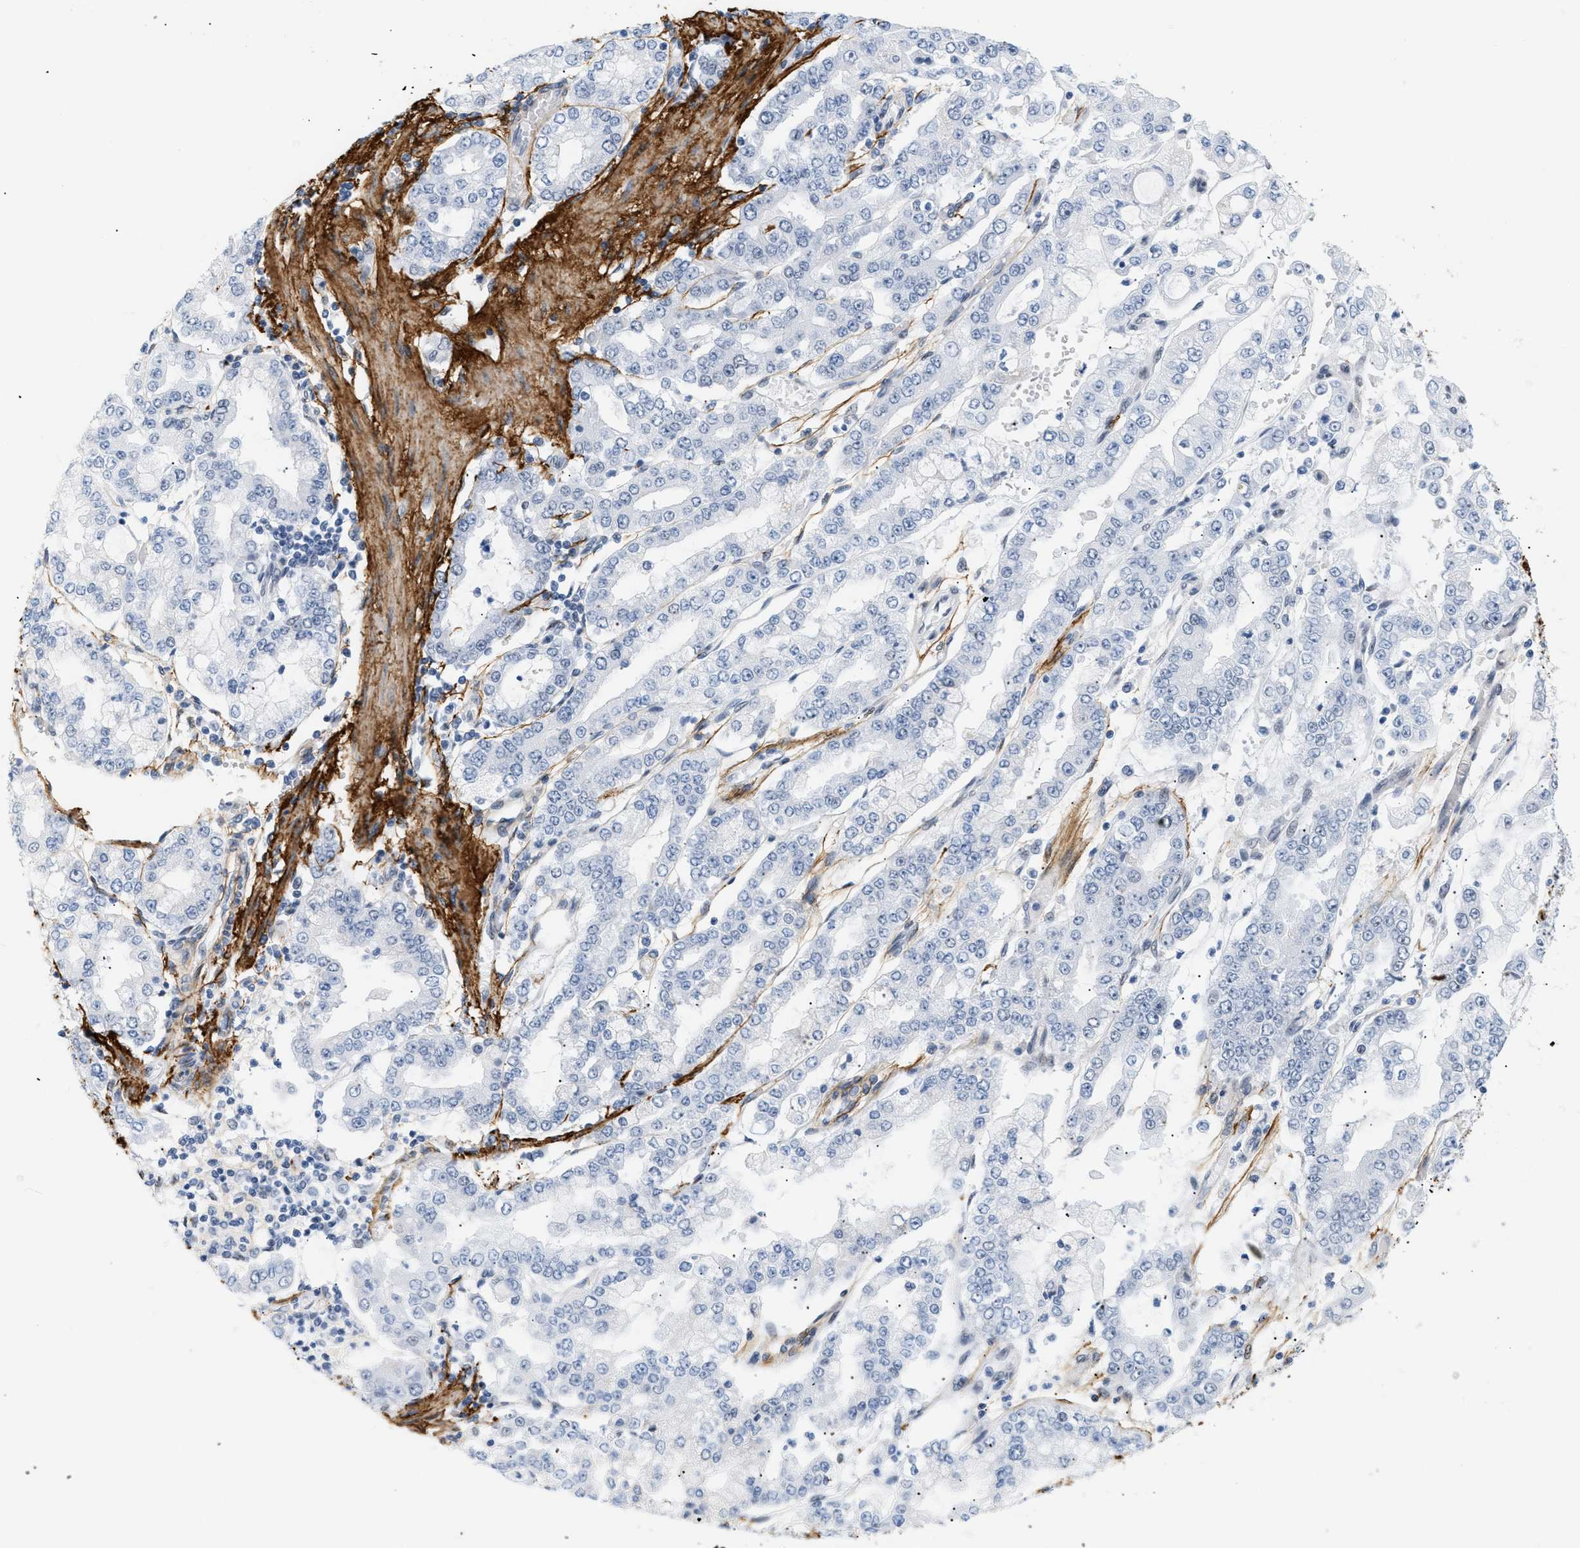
{"staining": {"intensity": "negative", "quantity": "none", "location": "none"}, "tissue": "stomach cancer", "cell_type": "Tumor cells", "image_type": "cancer", "snomed": [{"axis": "morphology", "description": "Adenocarcinoma, NOS"}, {"axis": "topography", "description": "Stomach"}], "caption": "Stomach adenocarcinoma was stained to show a protein in brown. There is no significant expression in tumor cells.", "gene": "ELN", "patient": {"sex": "male", "age": 76}}